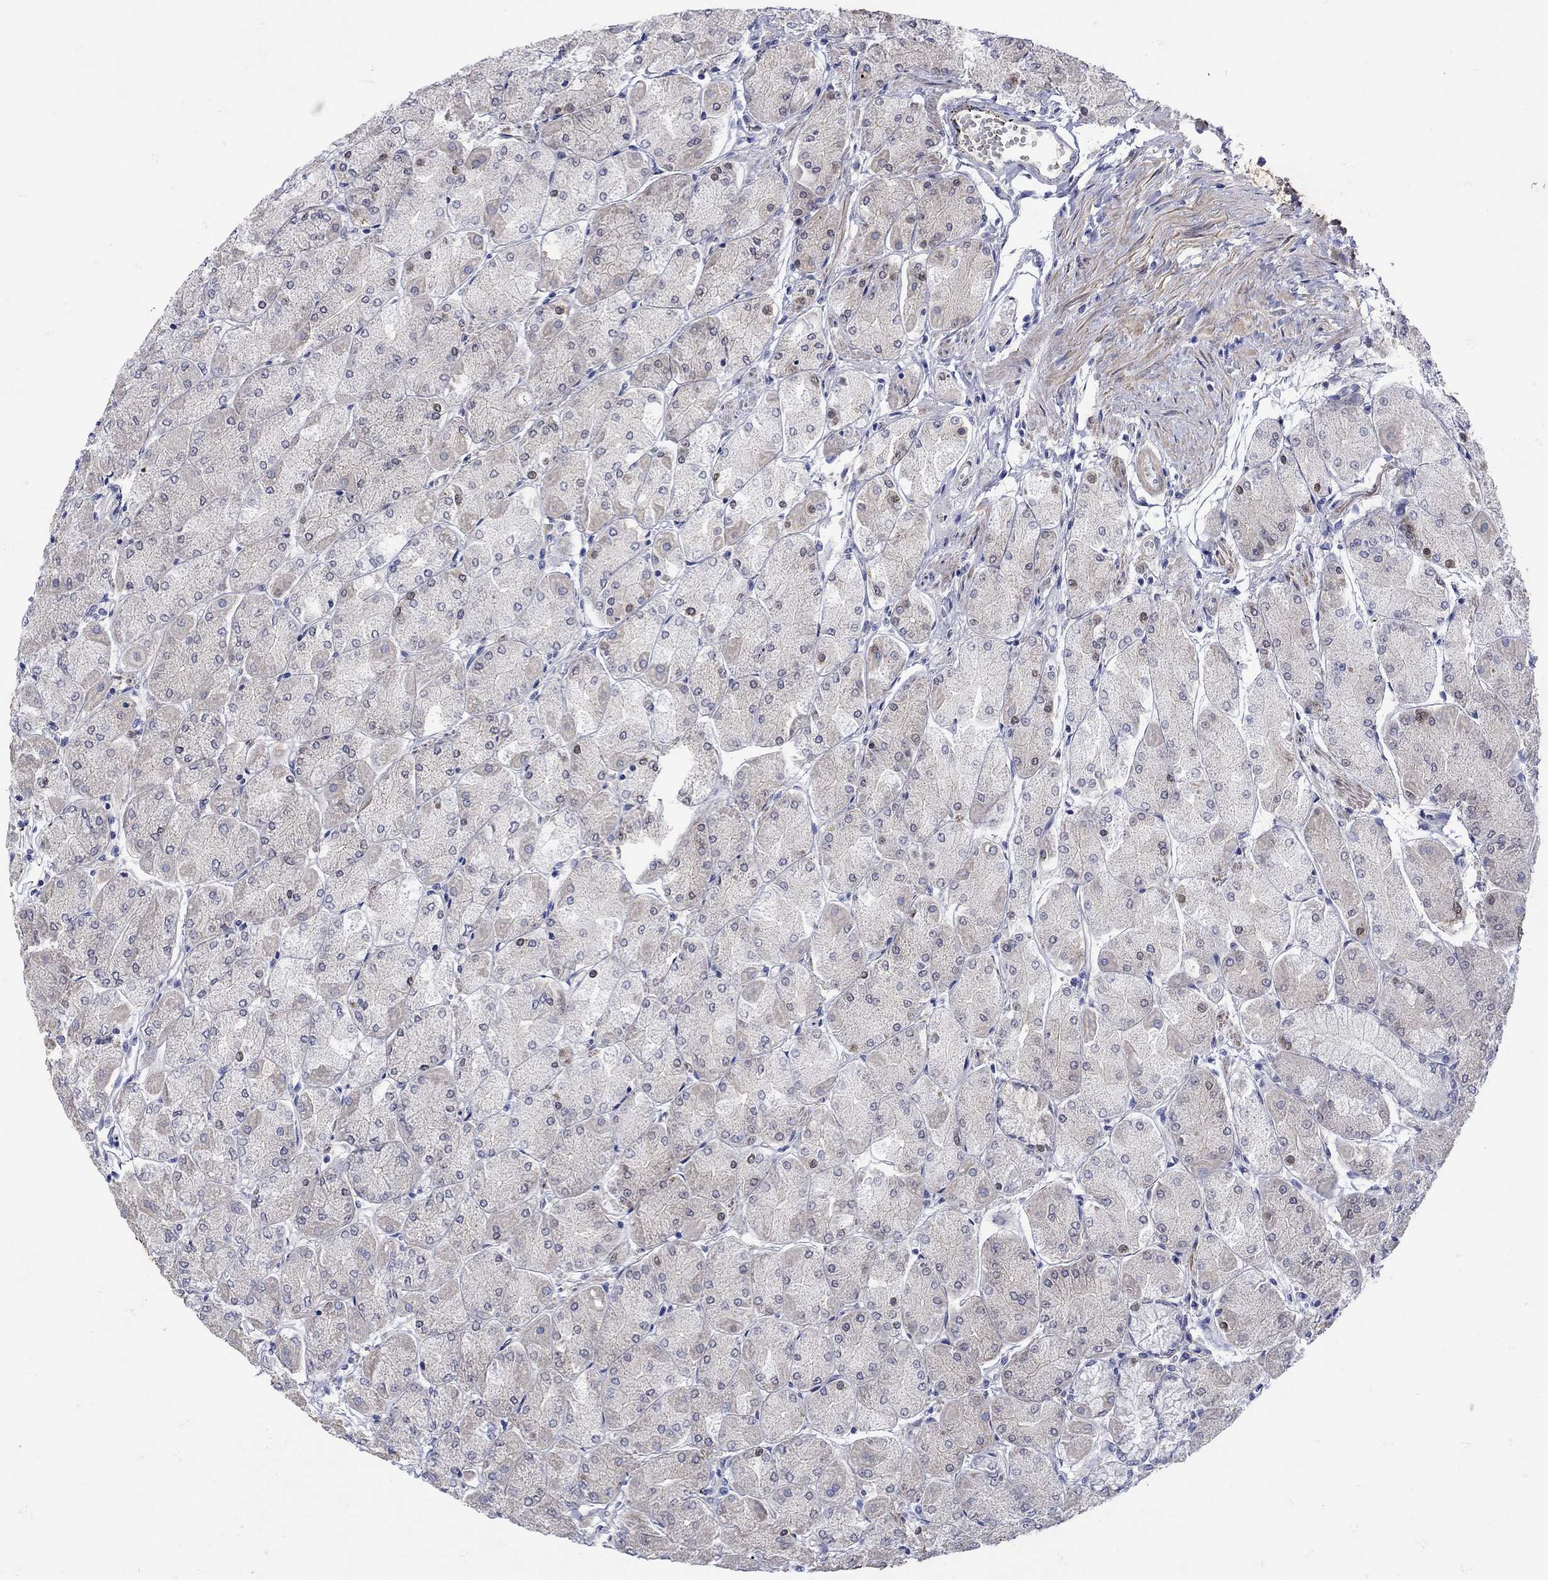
{"staining": {"intensity": "moderate", "quantity": "<25%", "location": "cytoplasmic/membranous"}, "tissue": "stomach", "cell_type": "Glandular cells", "image_type": "normal", "snomed": [{"axis": "morphology", "description": "Normal tissue, NOS"}, {"axis": "topography", "description": "Stomach, upper"}], "caption": "Approximately <25% of glandular cells in normal human stomach display moderate cytoplasmic/membranous protein staining as visualized by brown immunohistochemical staining.", "gene": "MSI1", "patient": {"sex": "male", "age": 60}}